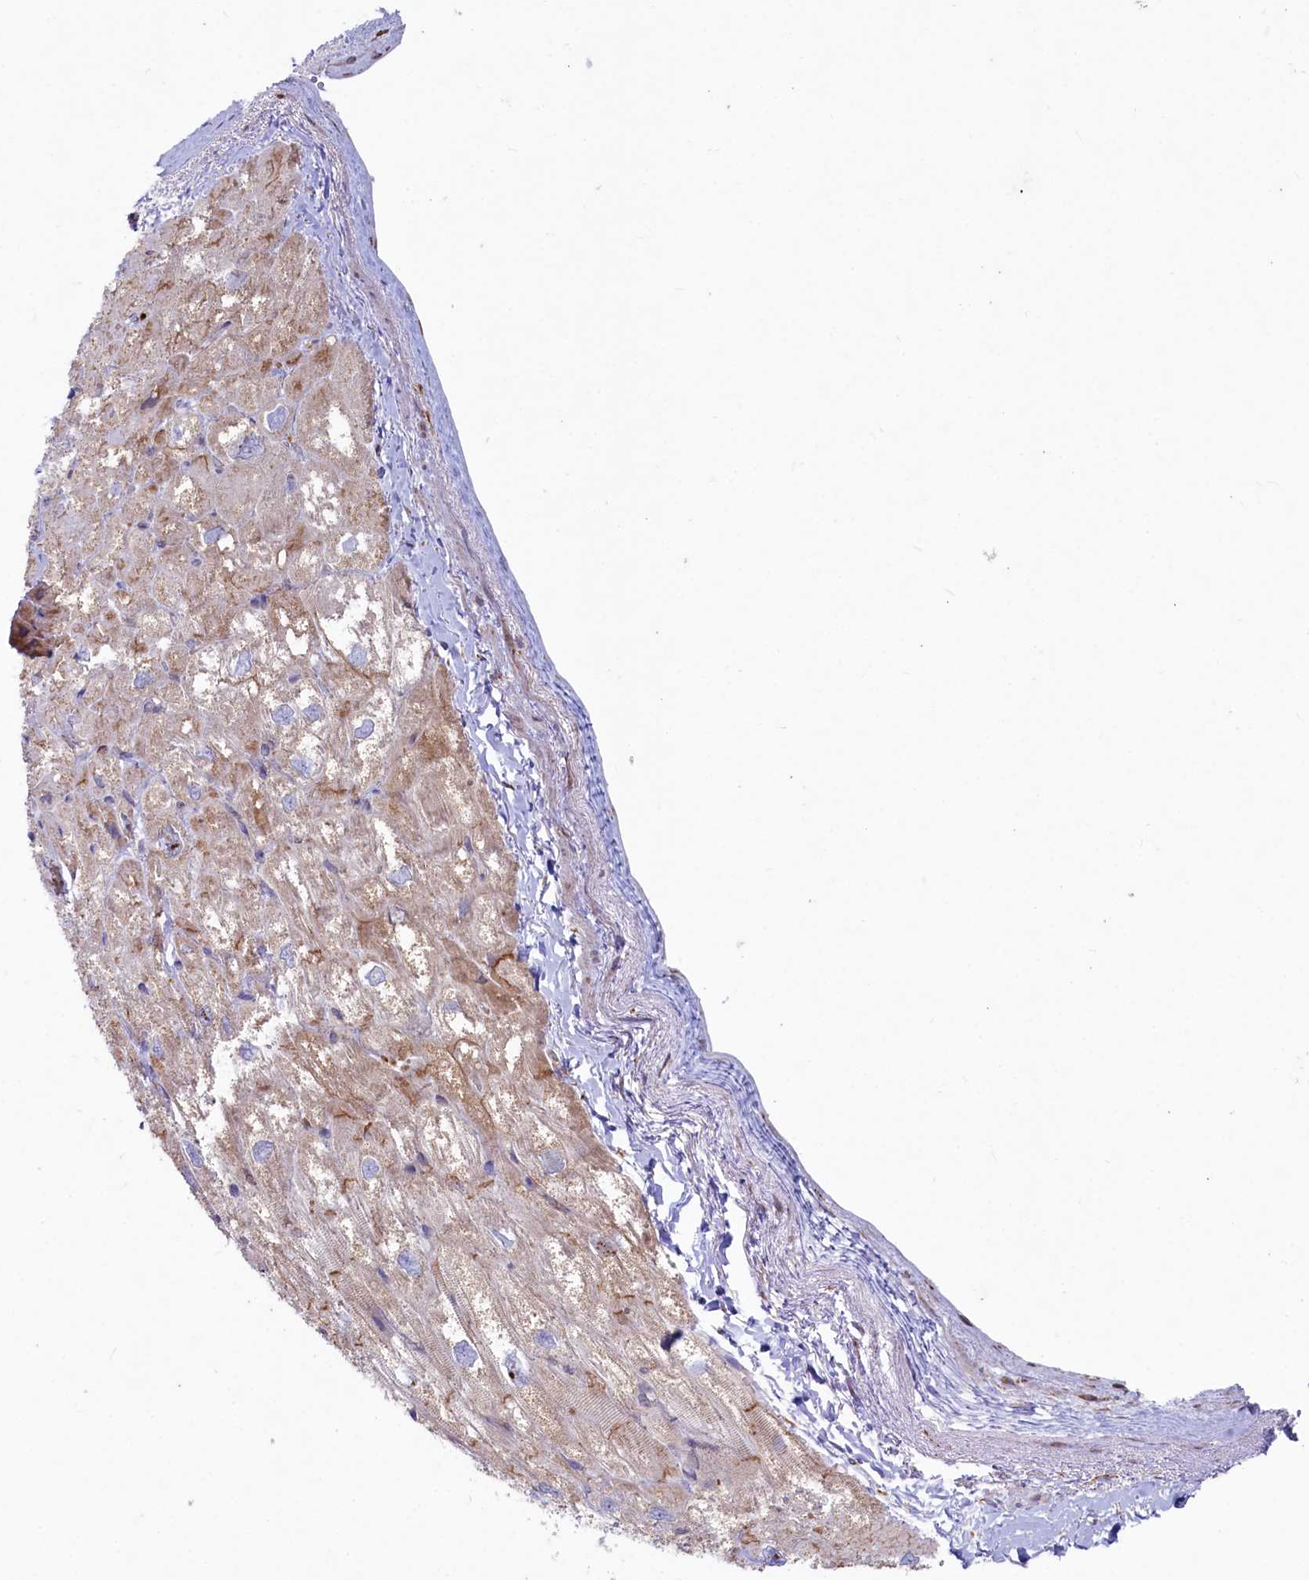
{"staining": {"intensity": "moderate", "quantity": ">75%", "location": "cytoplasmic/membranous"}, "tissue": "heart muscle", "cell_type": "Cardiomyocytes", "image_type": "normal", "snomed": [{"axis": "morphology", "description": "Normal tissue, NOS"}, {"axis": "topography", "description": "Heart"}], "caption": "Moderate cytoplasmic/membranous staining is seen in approximately >75% of cardiomyocytes in unremarkable heart muscle. (IHC, brightfield microscopy, high magnification).", "gene": "CHID1", "patient": {"sex": "male", "age": 50}}